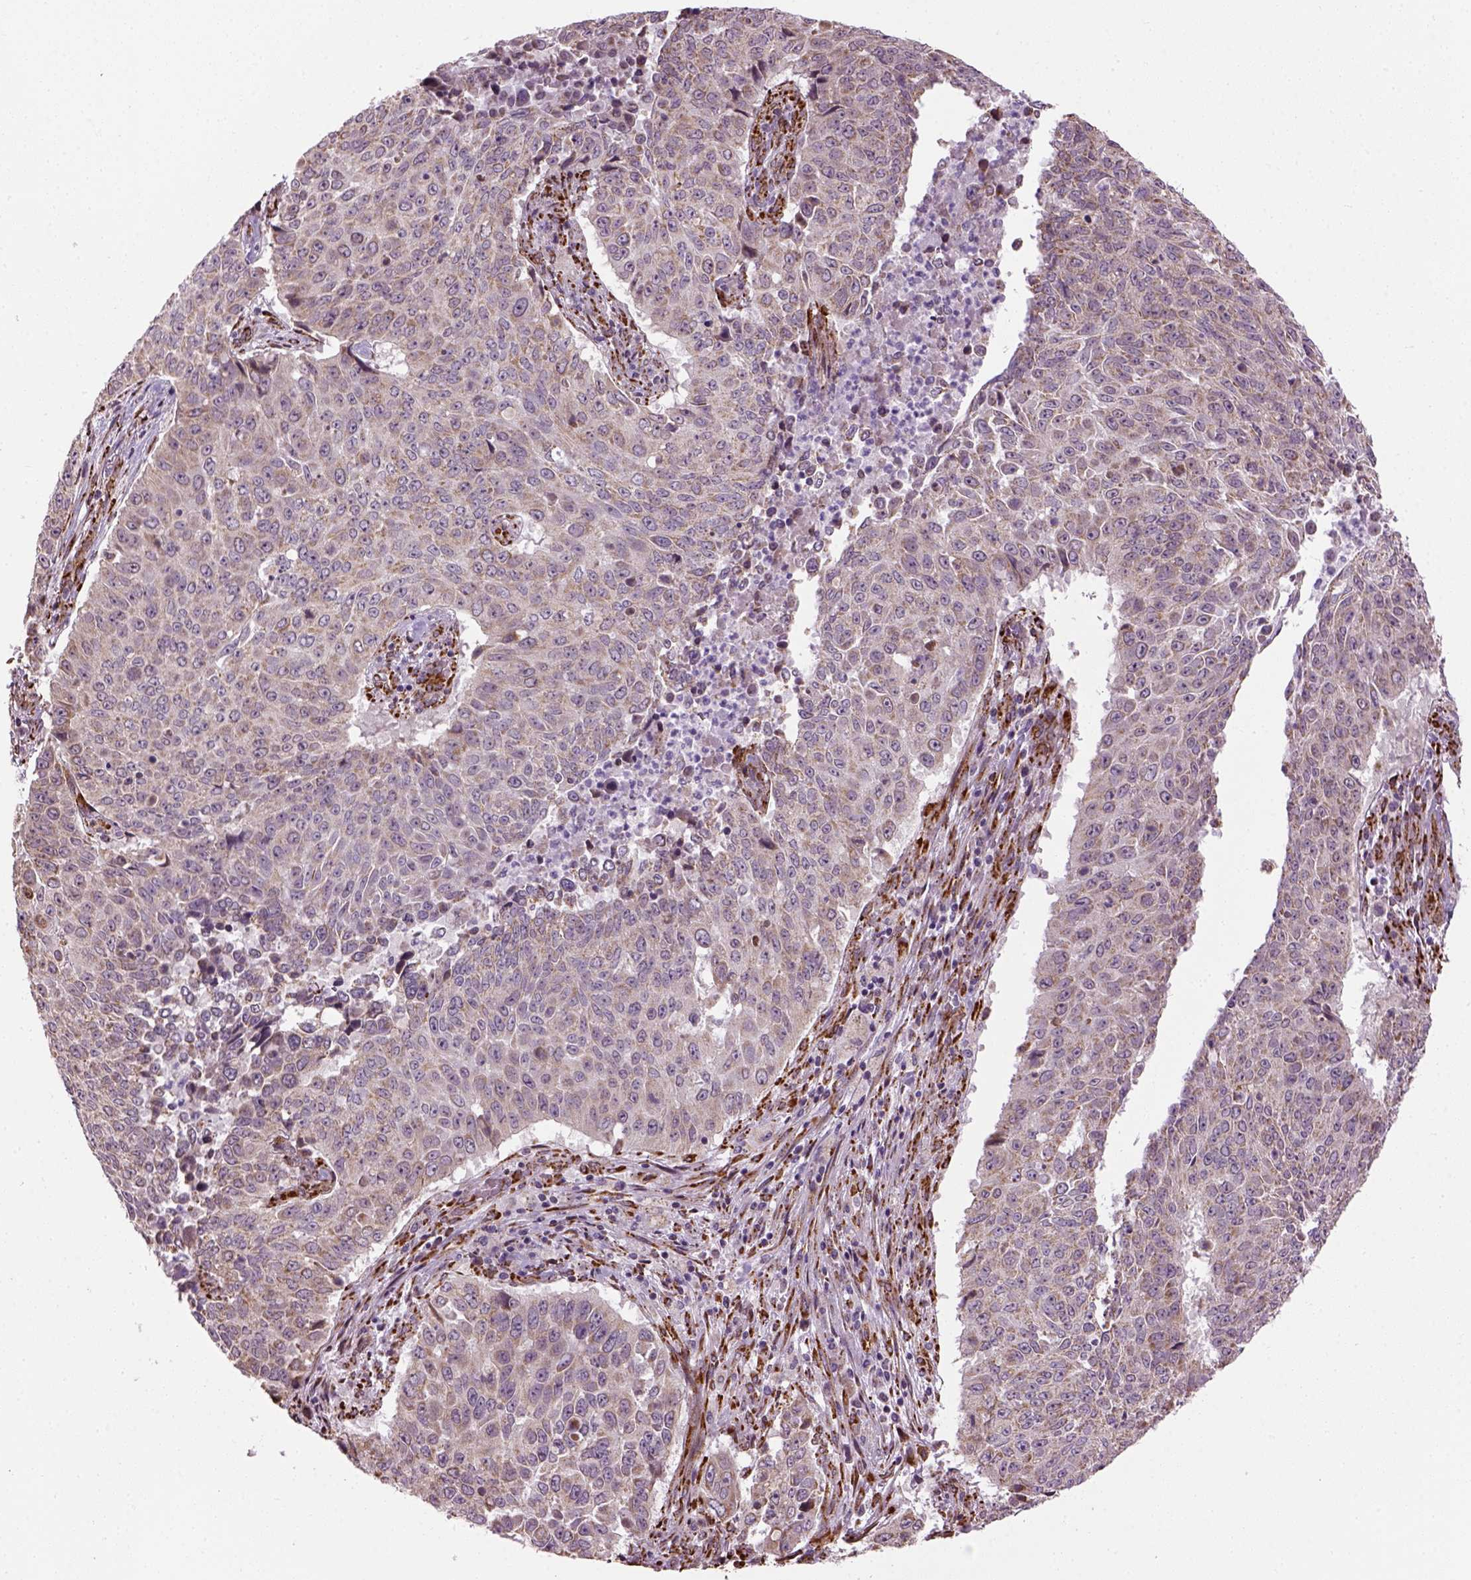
{"staining": {"intensity": "weak", "quantity": "25%-75%", "location": "cytoplasmic/membranous"}, "tissue": "lung cancer", "cell_type": "Tumor cells", "image_type": "cancer", "snomed": [{"axis": "morphology", "description": "Normal tissue, NOS"}, {"axis": "morphology", "description": "Squamous cell carcinoma, NOS"}, {"axis": "topography", "description": "Bronchus"}, {"axis": "topography", "description": "Lung"}], "caption": "Brown immunohistochemical staining in human lung cancer (squamous cell carcinoma) reveals weak cytoplasmic/membranous positivity in about 25%-75% of tumor cells. (brown staining indicates protein expression, while blue staining denotes nuclei).", "gene": "XK", "patient": {"sex": "male", "age": 64}}